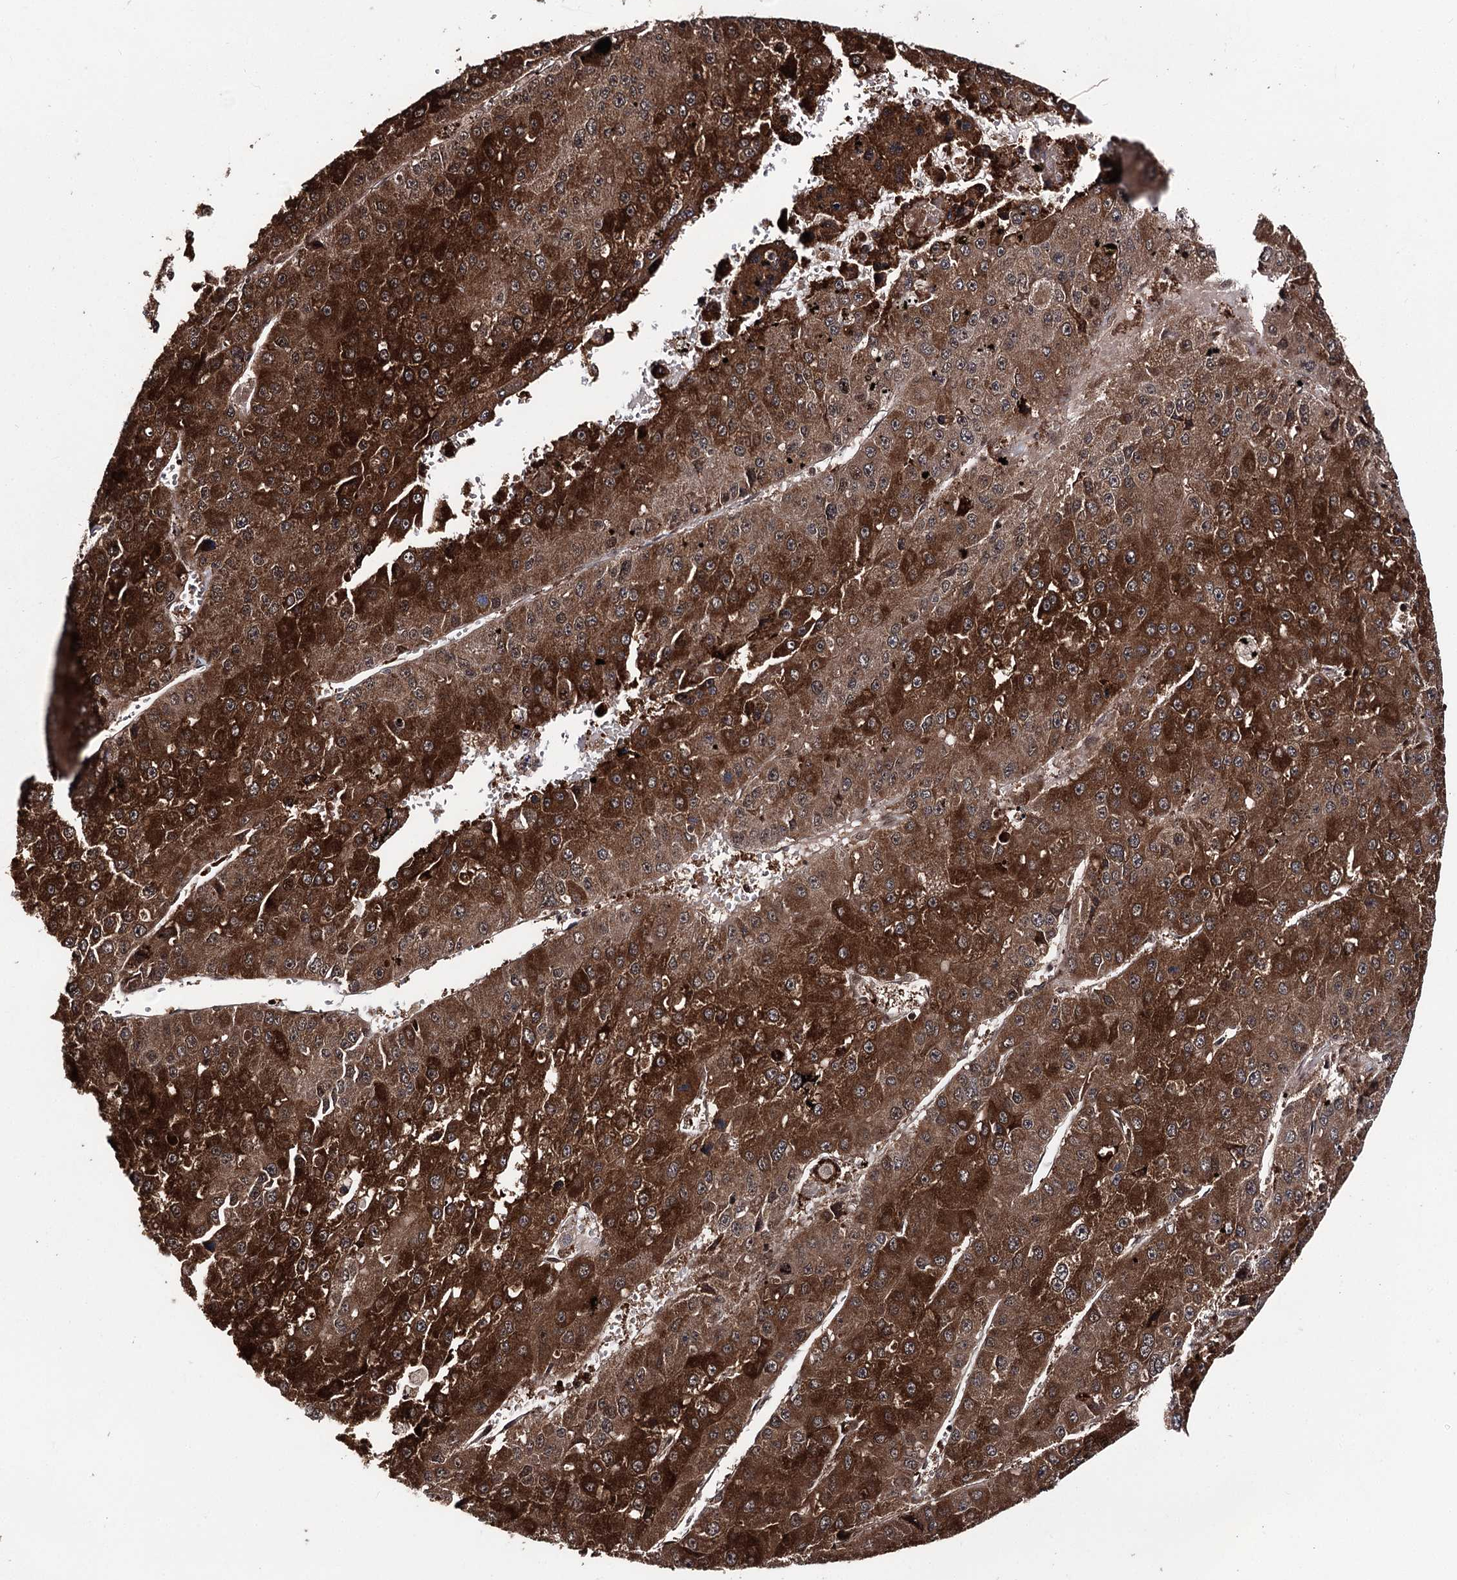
{"staining": {"intensity": "strong", "quantity": ">75%", "location": "cytoplasmic/membranous,nuclear"}, "tissue": "liver cancer", "cell_type": "Tumor cells", "image_type": "cancer", "snomed": [{"axis": "morphology", "description": "Carcinoma, Hepatocellular, NOS"}, {"axis": "topography", "description": "Liver"}], "caption": "Liver cancer (hepatocellular carcinoma) stained for a protein (brown) demonstrates strong cytoplasmic/membranous and nuclear positive staining in about >75% of tumor cells.", "gene": "FAM53B", "patient": {"sex": "female", "age": 73}}